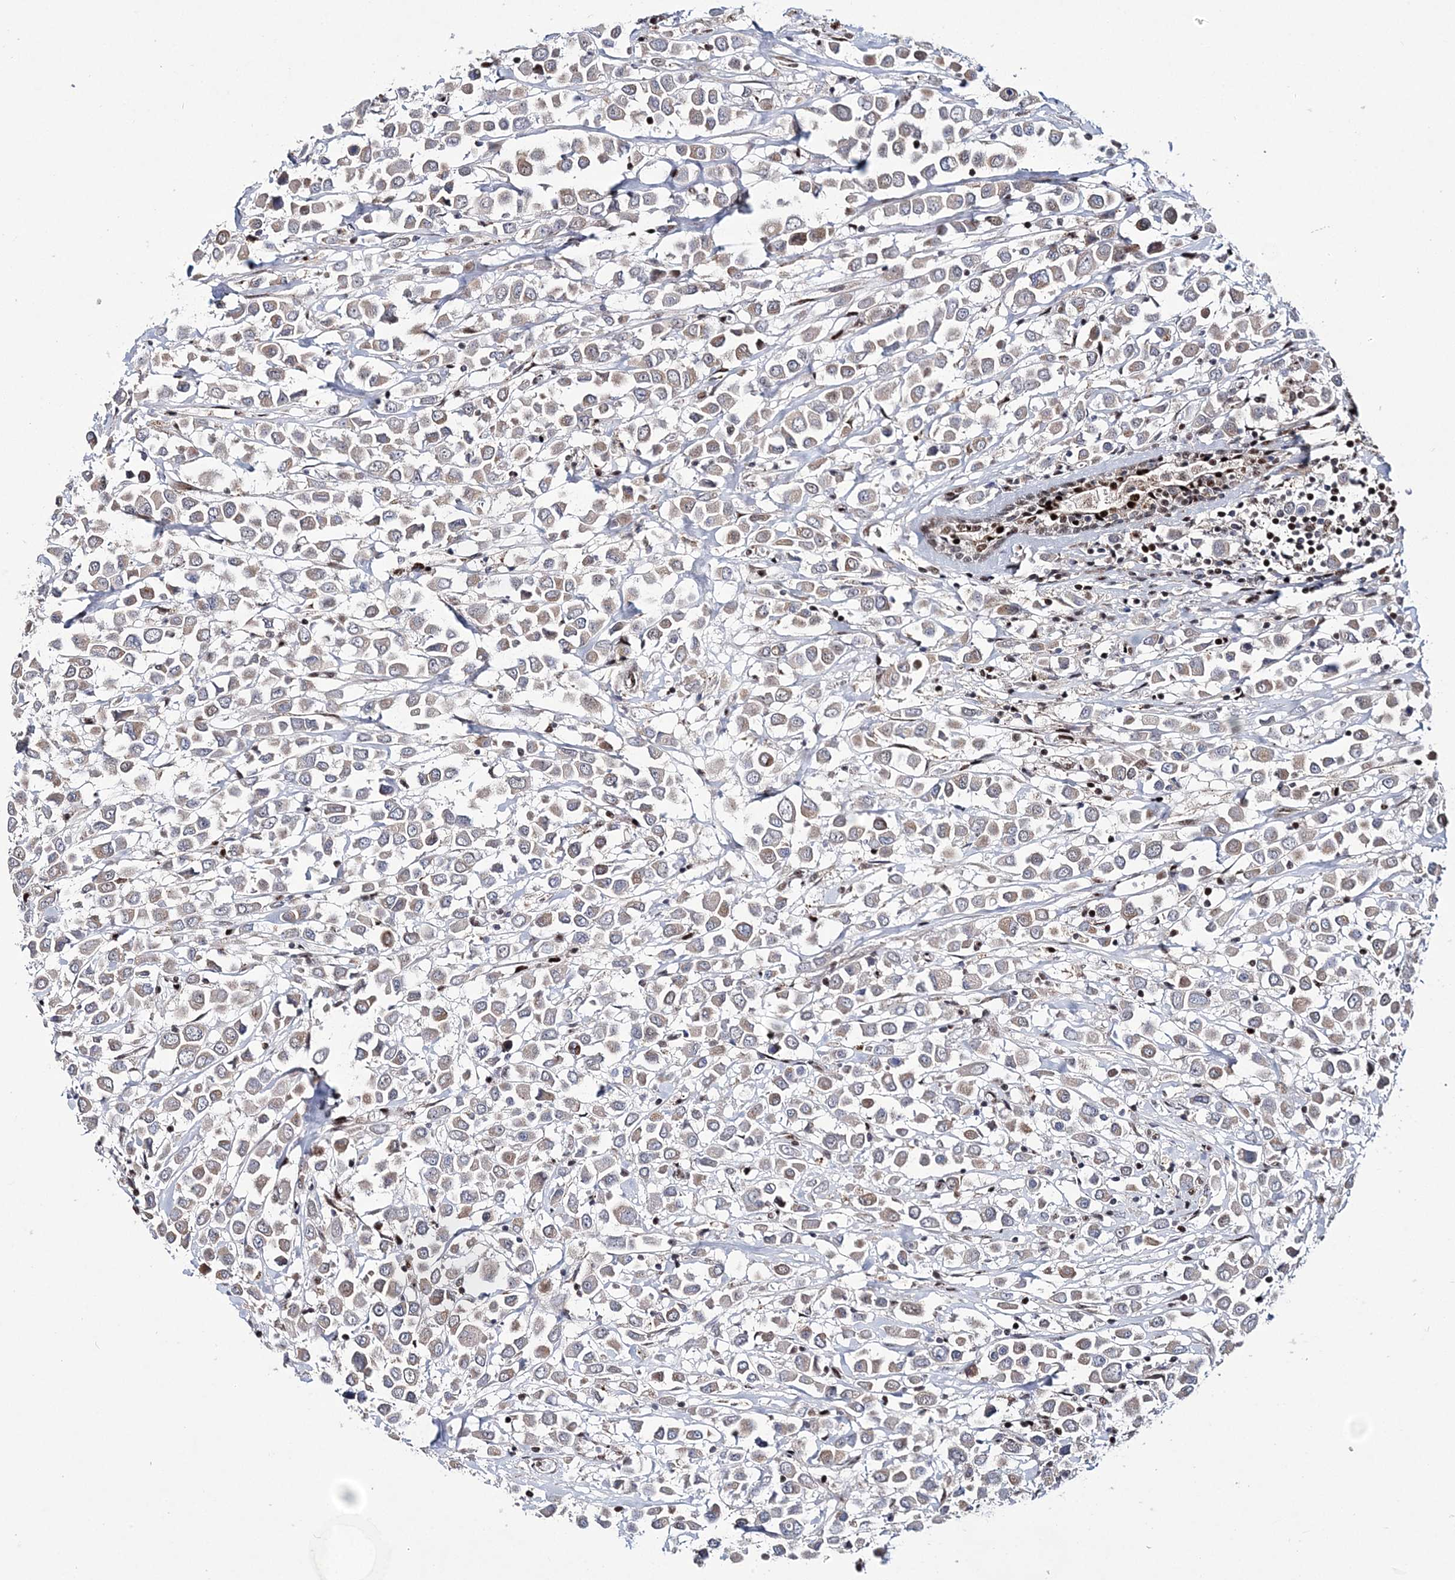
{"staining": {"intensity": "weak", "quantity": "25%-75%", "location": "cytoplasmic/membranous"}, "tissue": "breast cancer", "cell_type": "Tumor cells", "image_type": "cancer", "snomed": [{"axis": "morphology", "description": "Duct carcinoma"}, {"axis": "topography", "description": "Breast"}], "caption": "Invasive ductal carcinoma (breast) stained with immunohistochemistry (IHC) reveals weak cytoplasmic/membranous staining in approximately 25%-75% of tumor cells.", "gene": "TATDN2", "patient": {"sex": "female", "age": 61}}